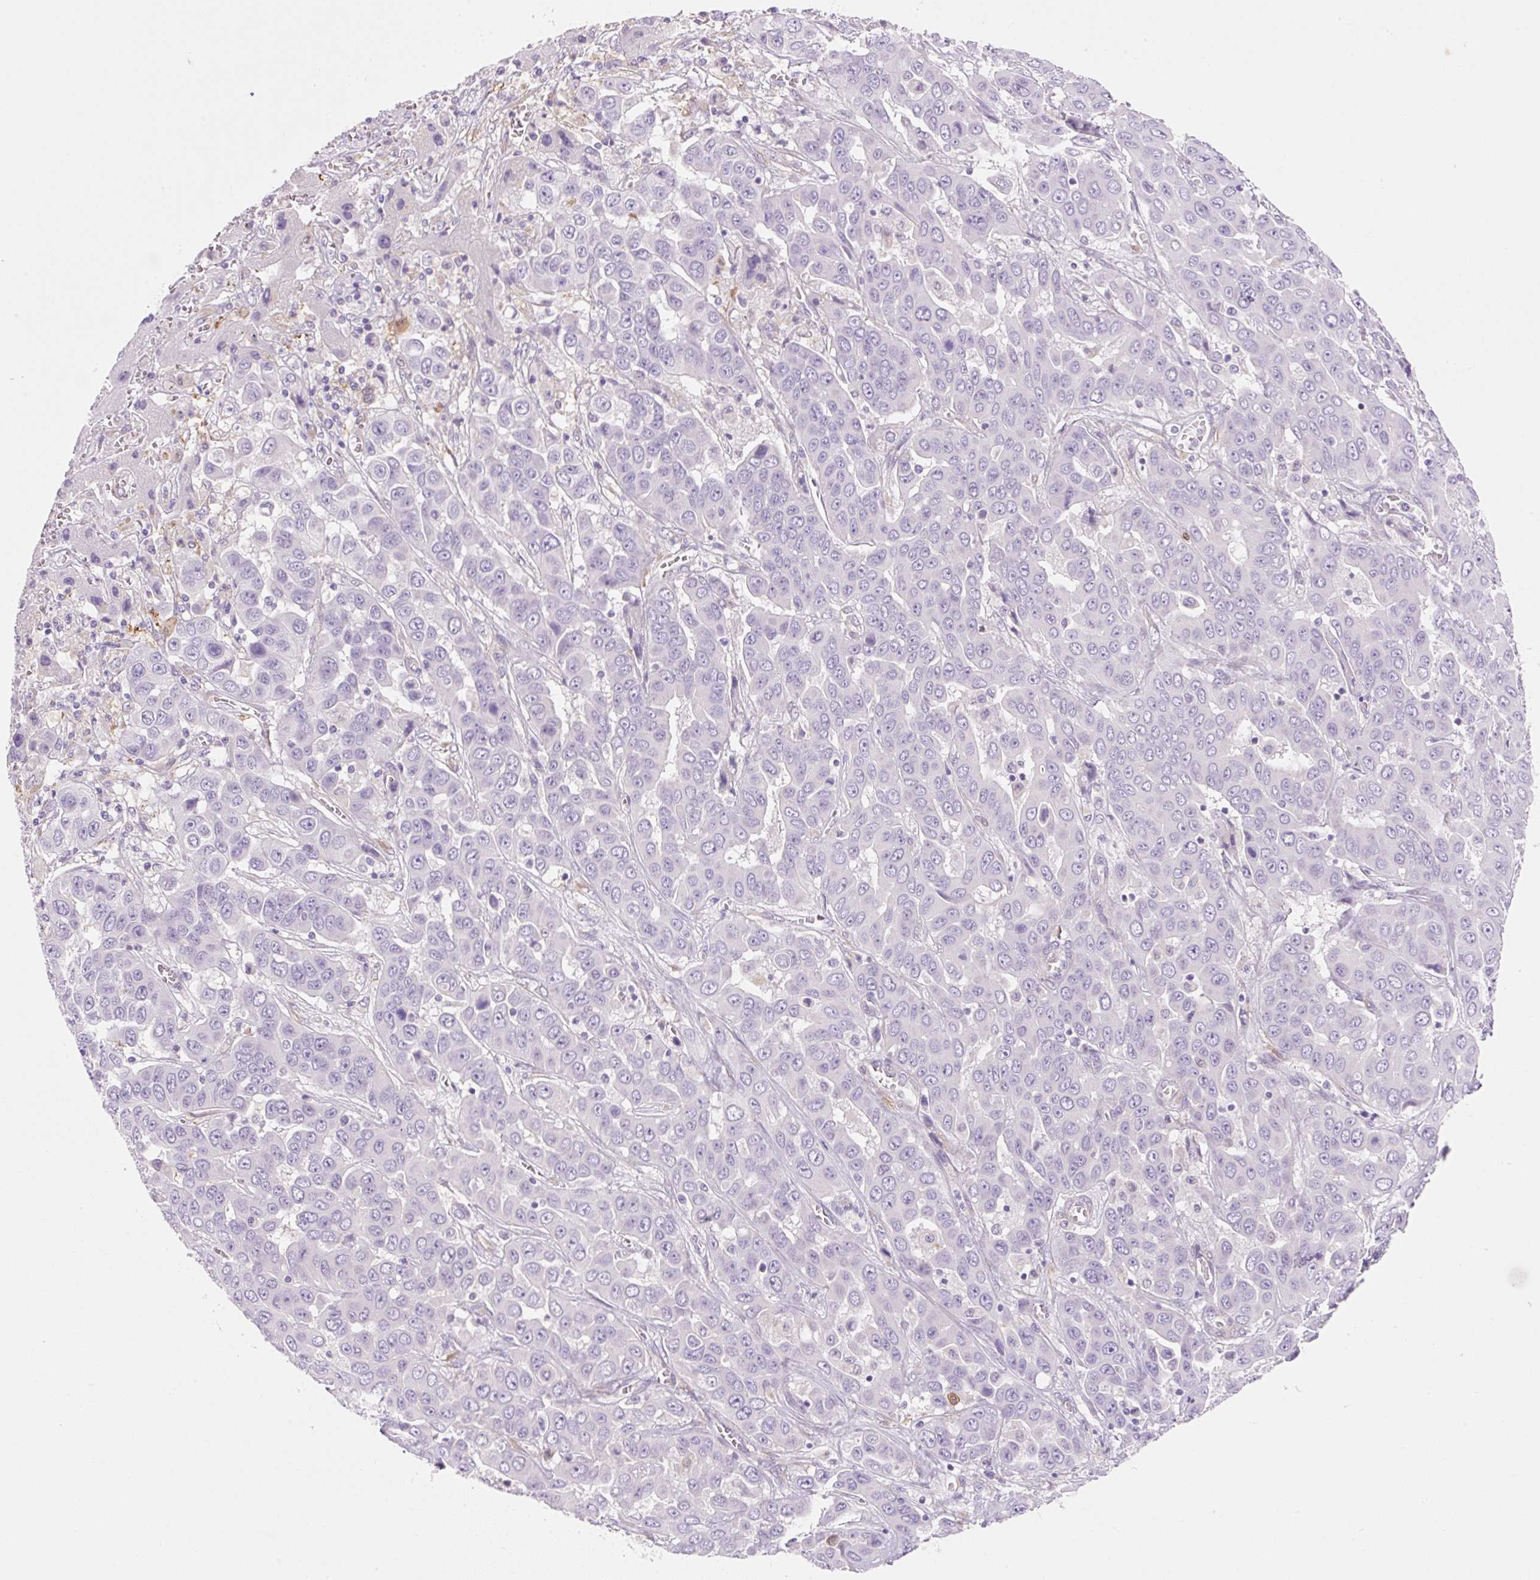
{"staining": {"intensity": "negative", "quantity": "none", "location": "none"}, "tissue": "liver cancer", "cell_type": "Tumor cells", "image_type": "cancer", "snomed": [{"axis": "morphology", "description": "Cholangiocarcinoma"}, {"axis": "topography", "description": "Liver"}], "caption": "The histopathology image shows no staining of tumor cells in liver cancer (cholangiocarcinoma).", "gene": "FABP5", "patient": {"sex": "female", "age": 52}}